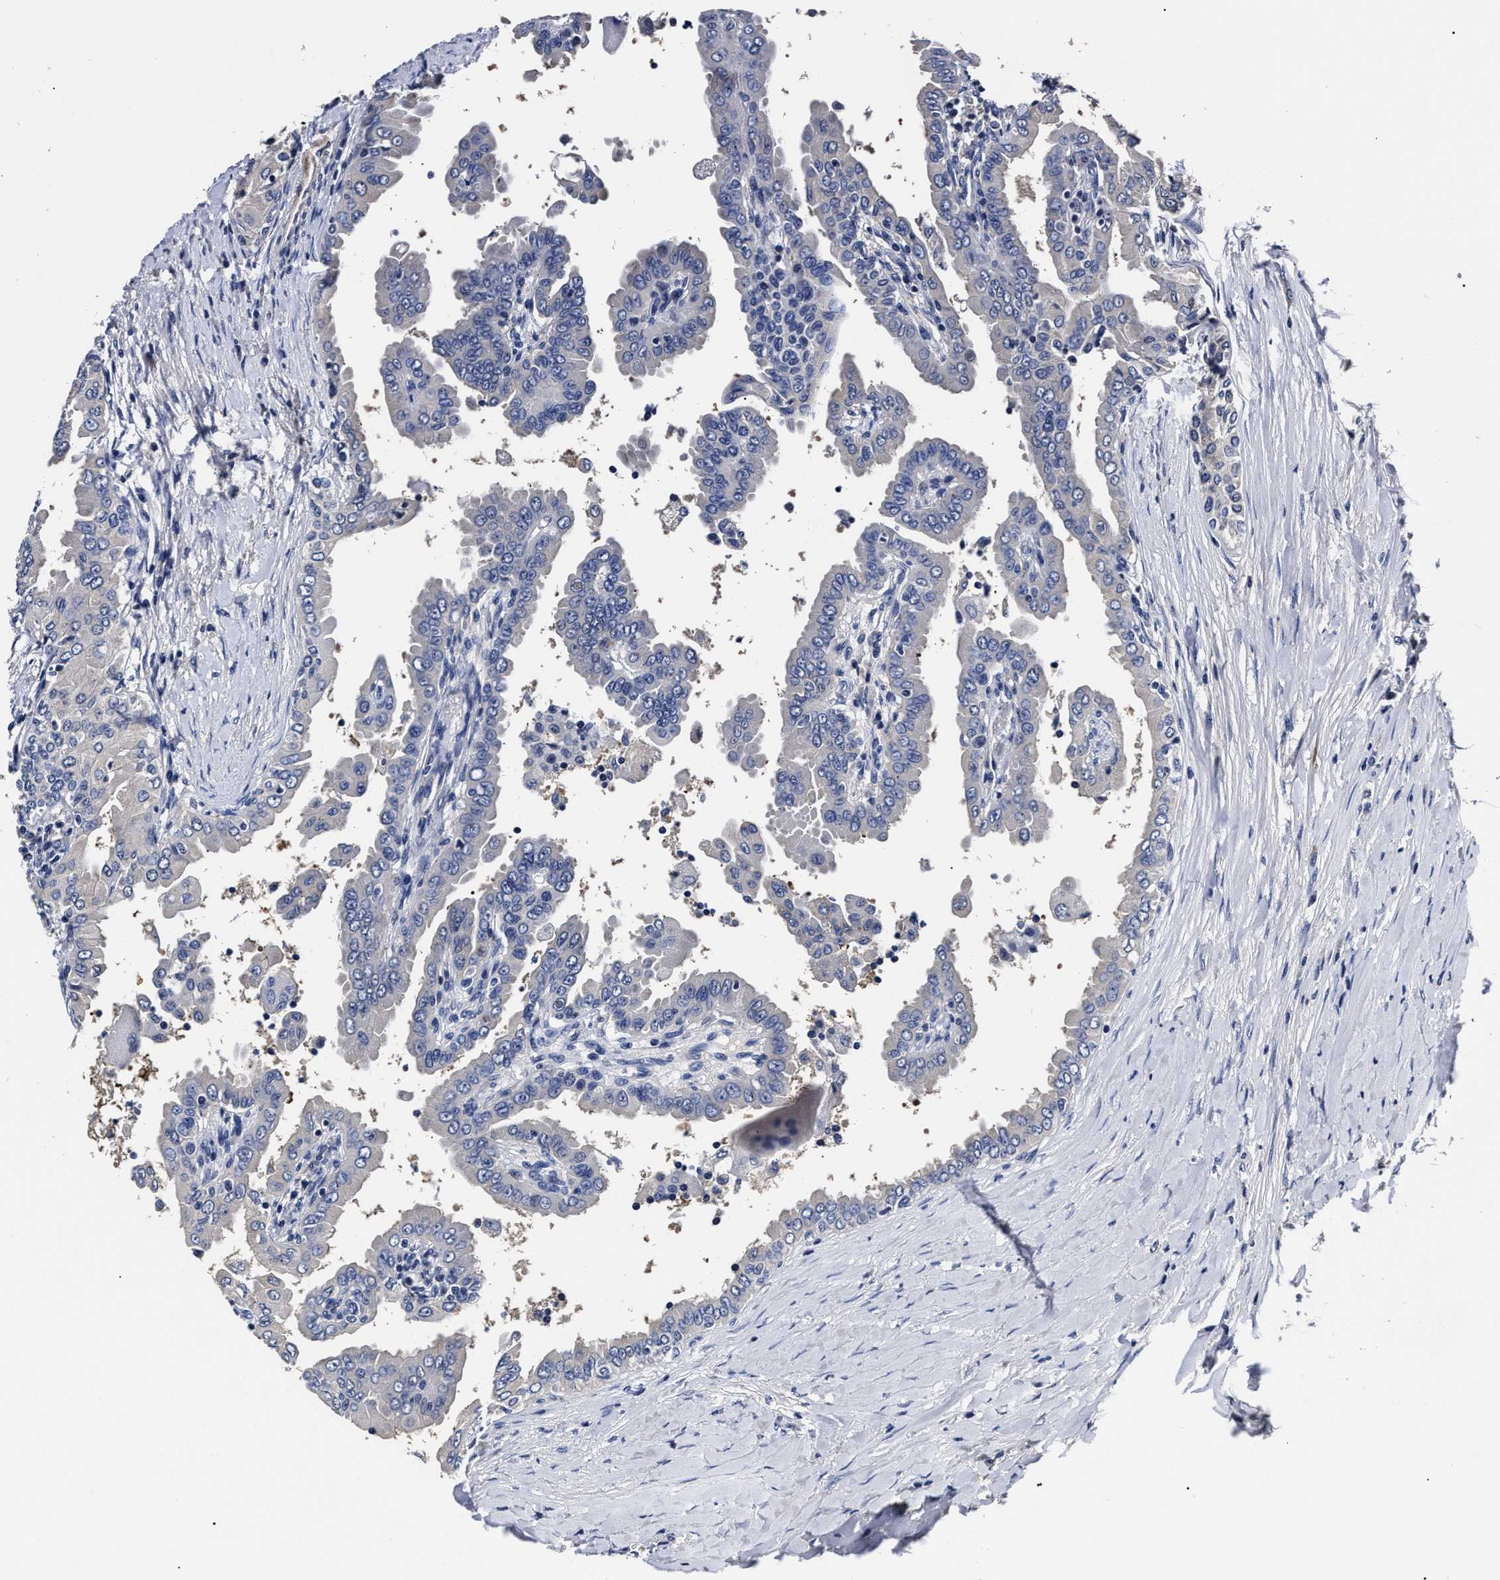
{"staining": {"intensity": "negative", "quantity": "none", "location": "none"}, "tissue": "thyroid cancer", "cell_type": "Tumor cells", "image_type": "cancer", "snomed": [{"axis": "morphology", "description": "Papillary adenocarcinoma, NOS"}, {"axis": "topography", "description": "Thyroid gland"}], "caption": "Thyroid papillary adenocarcinoma stained for a protein using immunohistochemistry (IHC) demonstrates no positivity tumor cells.", "gene": "OLFML2A", "patient": {"sex": "male", "age": 33}}